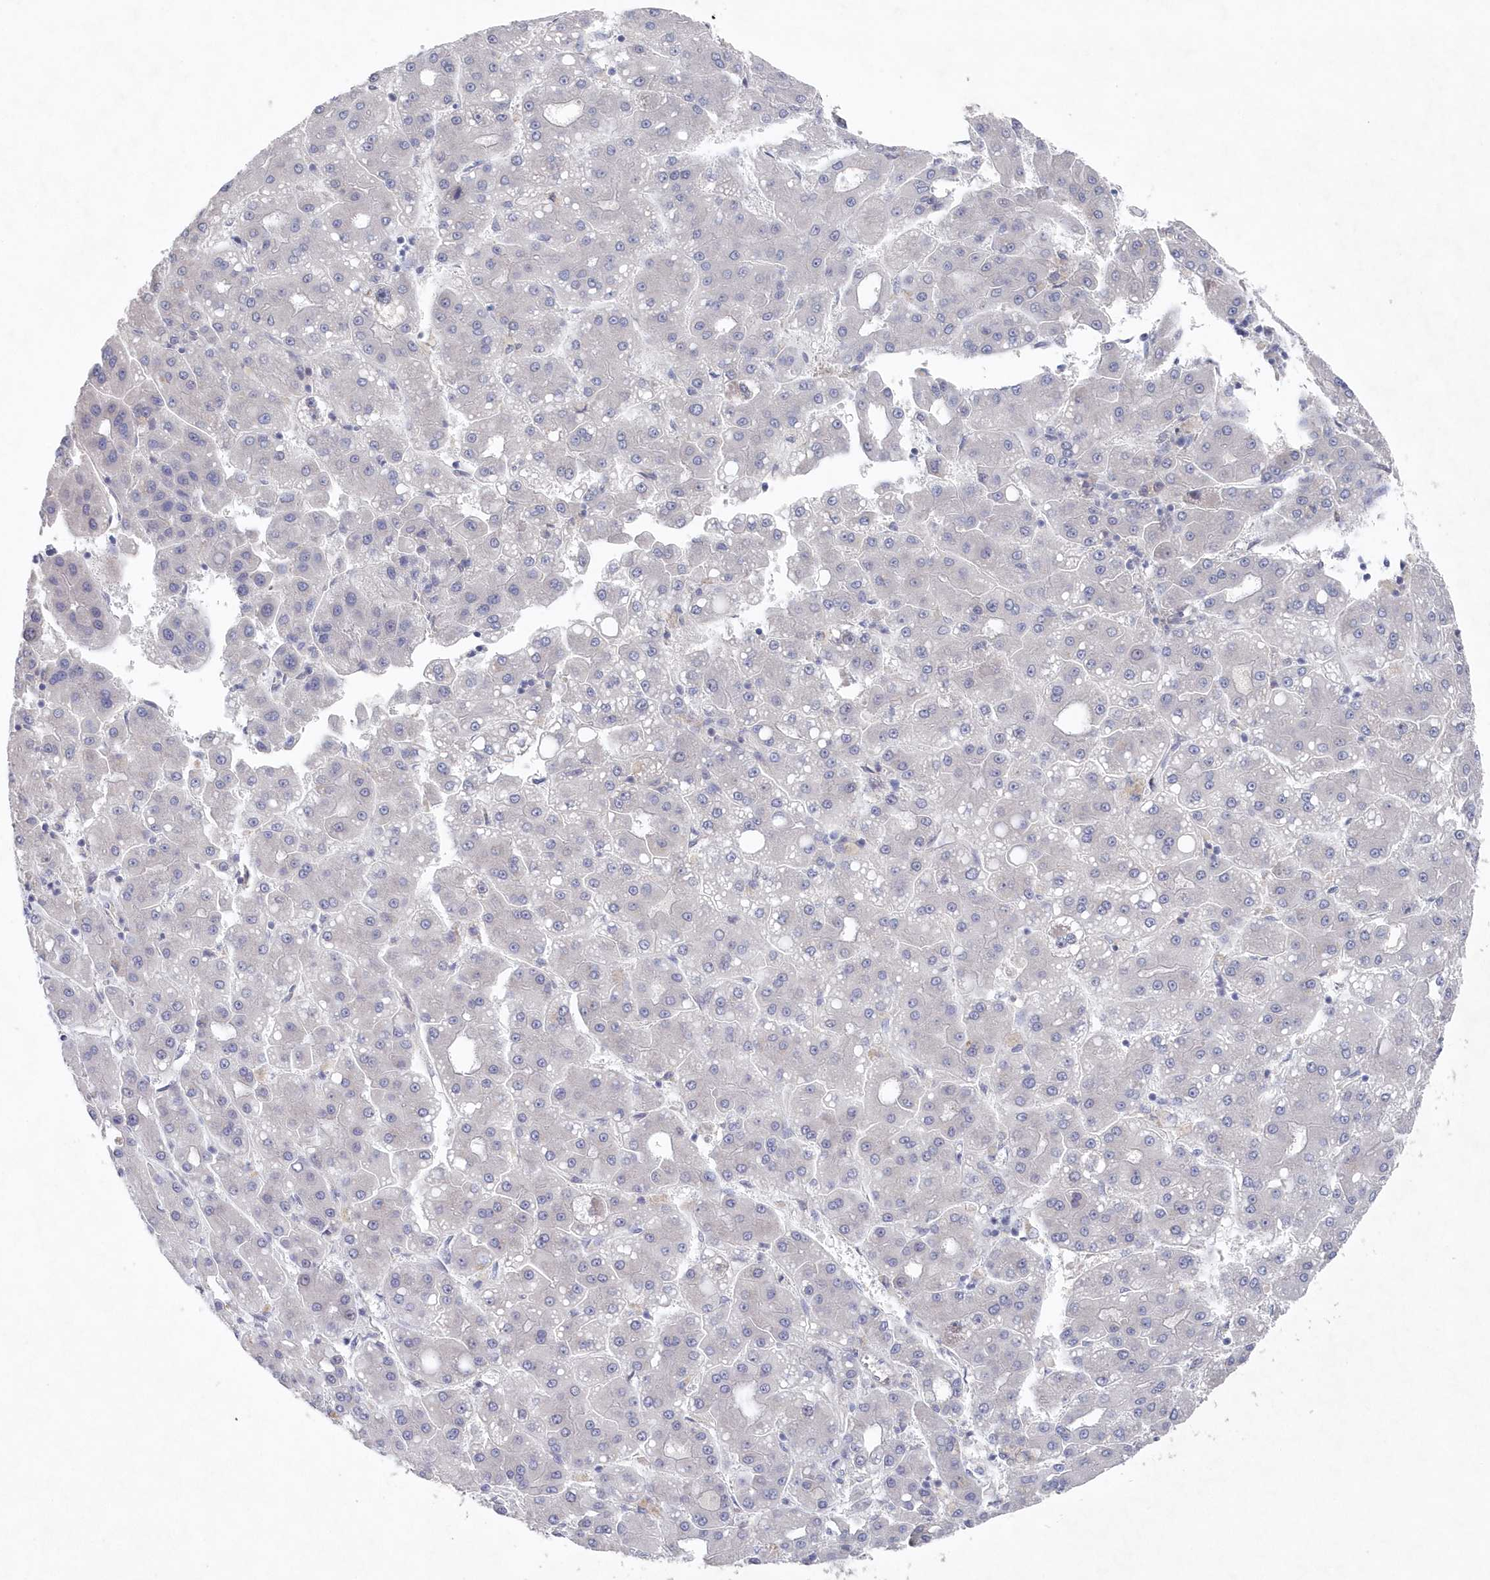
{"staining": {"intensity": "negative", "quantity": "none", "location": "none"}, "tissue": "liver cancer", "cell_type": "Tumor cells", "image_type": "cancer", "snomed": [{"axis": "morphology", "description": "Carcinoma, Hepatocellular, NOS"}, {"axis": "topography", "description": "Liver"}], "caption": "Immunohistochemistry image of human liver hepatocellular carcinoma stained for a protein (brown), which reveals no expression in tumor cells.", "gene": "KIAA1586", "patient": {"sex": "male", "age": 65}}